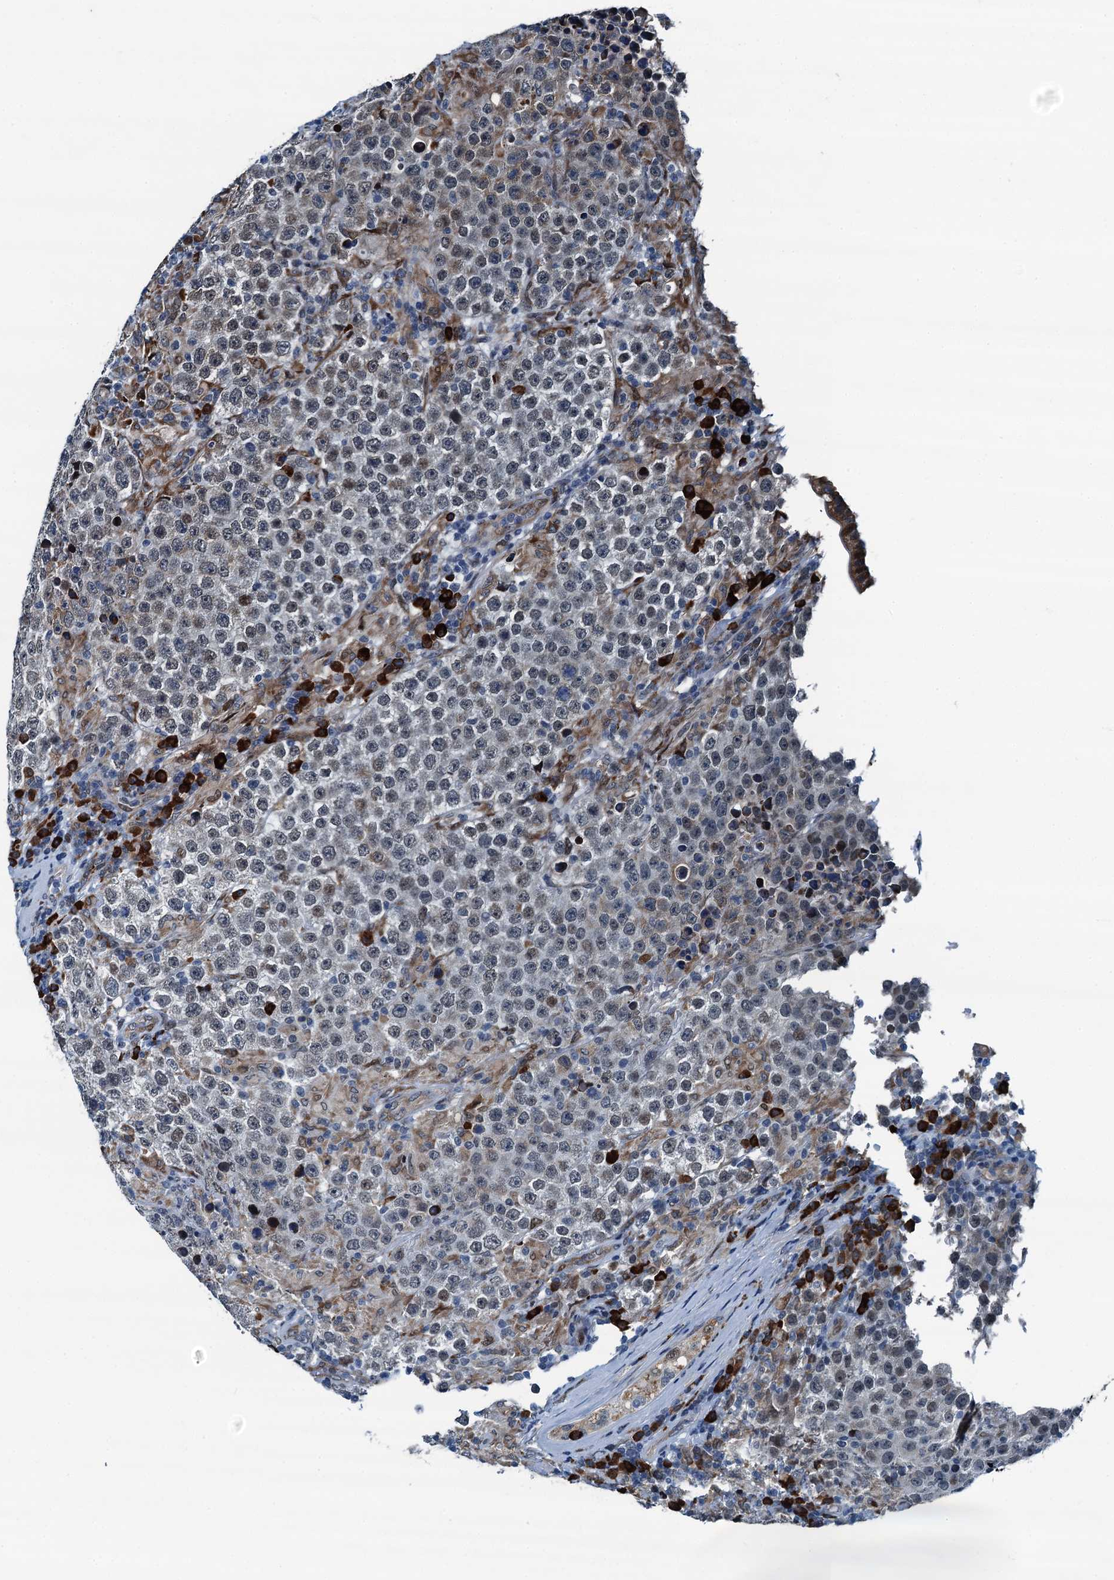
{"staining": {"intensity": "weak", "quantity": "<25%", "location": "nuclear"}, "tissue": "testis cancer", "cell_type": "Tumor cells", "image_type": "cancer", "snomed": [{"axis": "morphology", "description": "Normal tissue, NOS"}, {"axis": "morphology", "description": "Urothelial carcinoma, High grade"}, {"axis": "morphology", "description": "Seminoma, NOS"}, {"axis": "morphology", "description": "Carcinoma, Embryonal, NOS"}, {"axis": "topography", "description": "Urinary bladder"}, {"axis": "topography", "description": "Testis"}], "caption": "Histopathology image shows no protein staining in tumor cells of testis cancer (high-grade urothelial carcinoma) tissue.", "gene": "TAMALIN", "patient": {"sex": "male", "age": 41}}